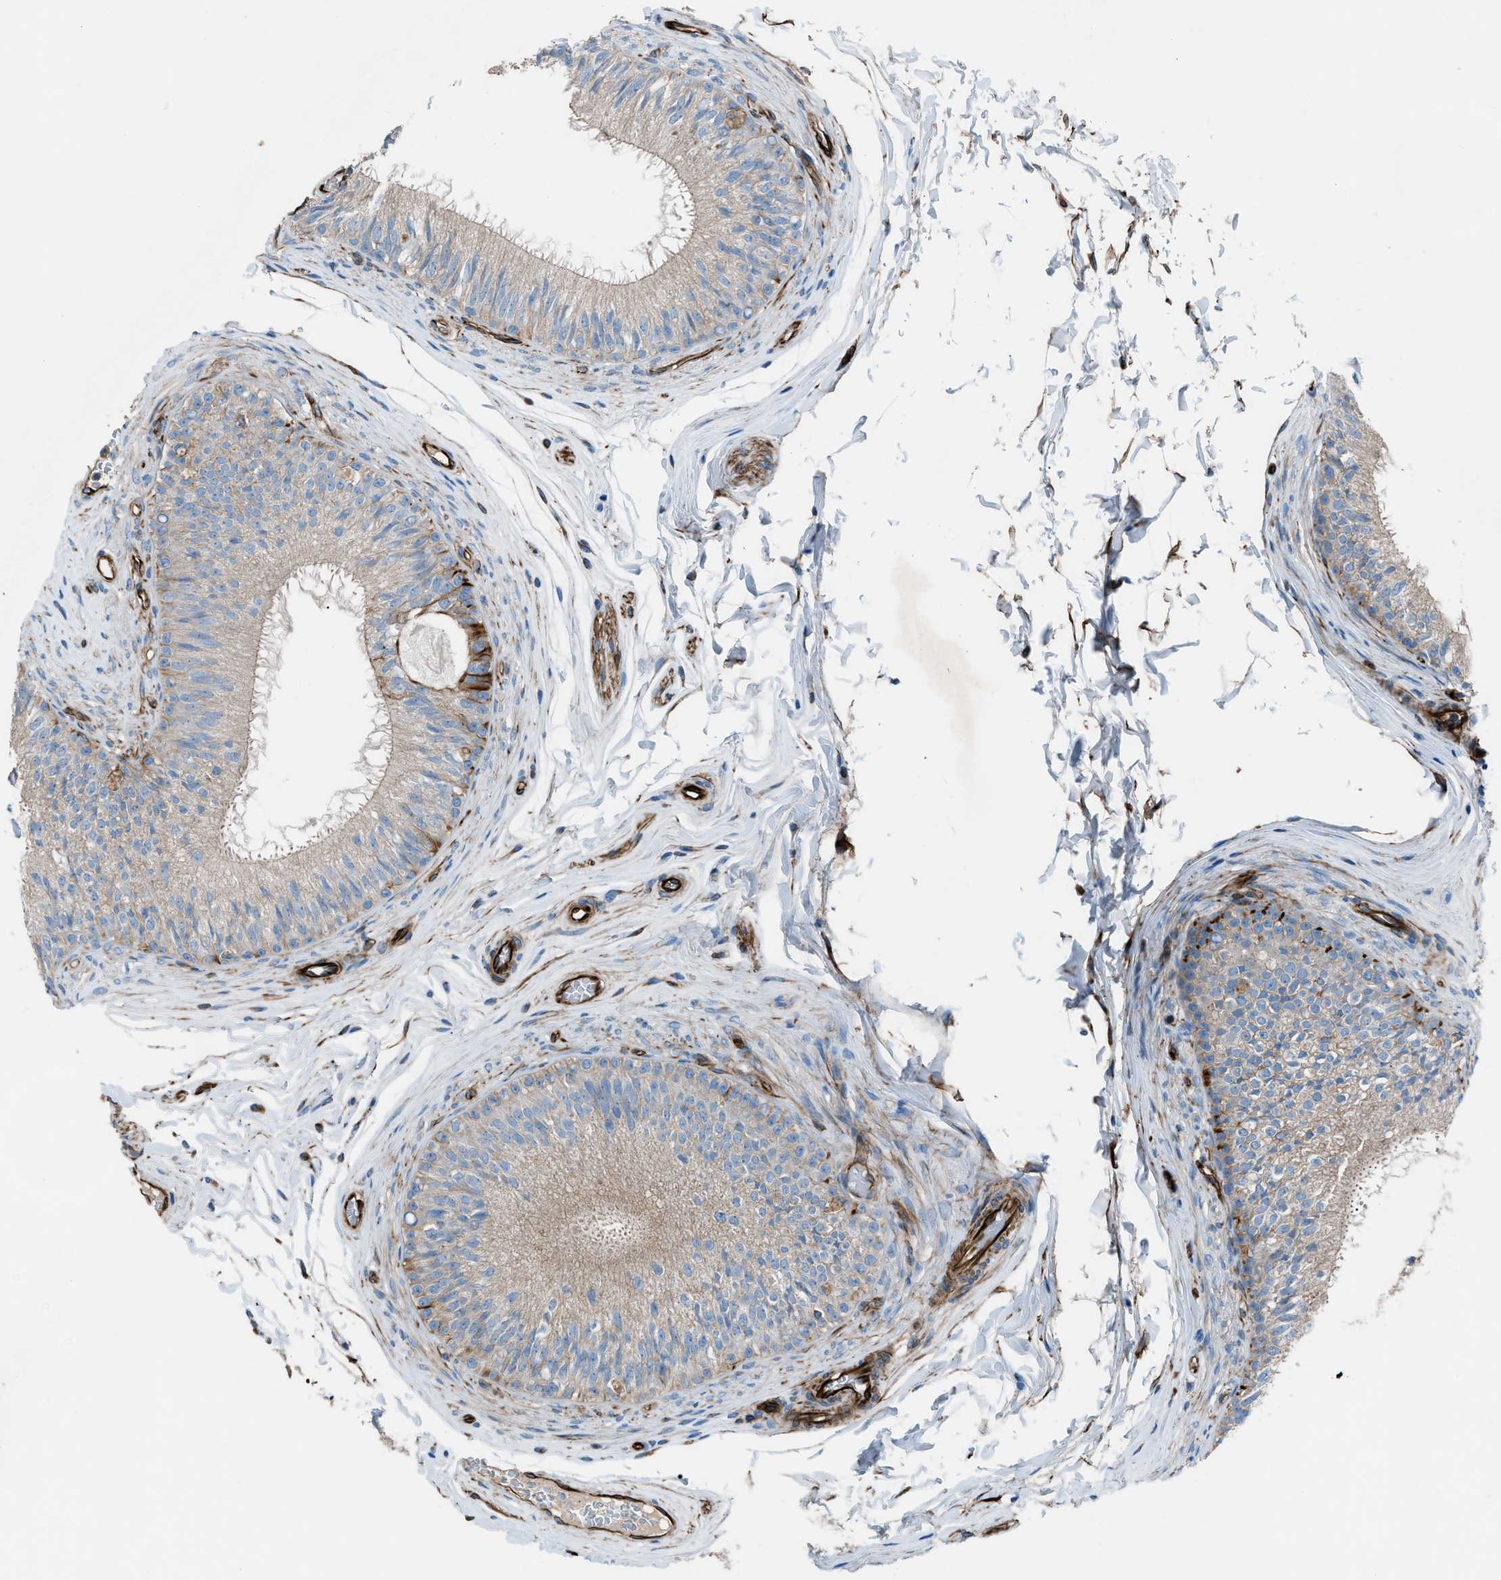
{"staining": {"intensity": "weak", "quantity": ">75%", "location": "cytoplasmic/membranous"}, "tissue": "epididymis", "cell_type": "Glandular cells", "image_type": "normal", "snomed": [{"axis": "morphology", "description": "Normal tissue, NOS"}, {"axis": "topography", "description": "Testis"}, {"axis": "topography", "description": "Epididymis"}], "caption": "IHC micrograph of benign epididymis stained for a protein (brown), which demonstrates low levels of weak cytoplasmic/membranous staining in approximately >75% of glandular cells.", "gene": "CABP7", "patient": {"sex": "male", "age": 36}}